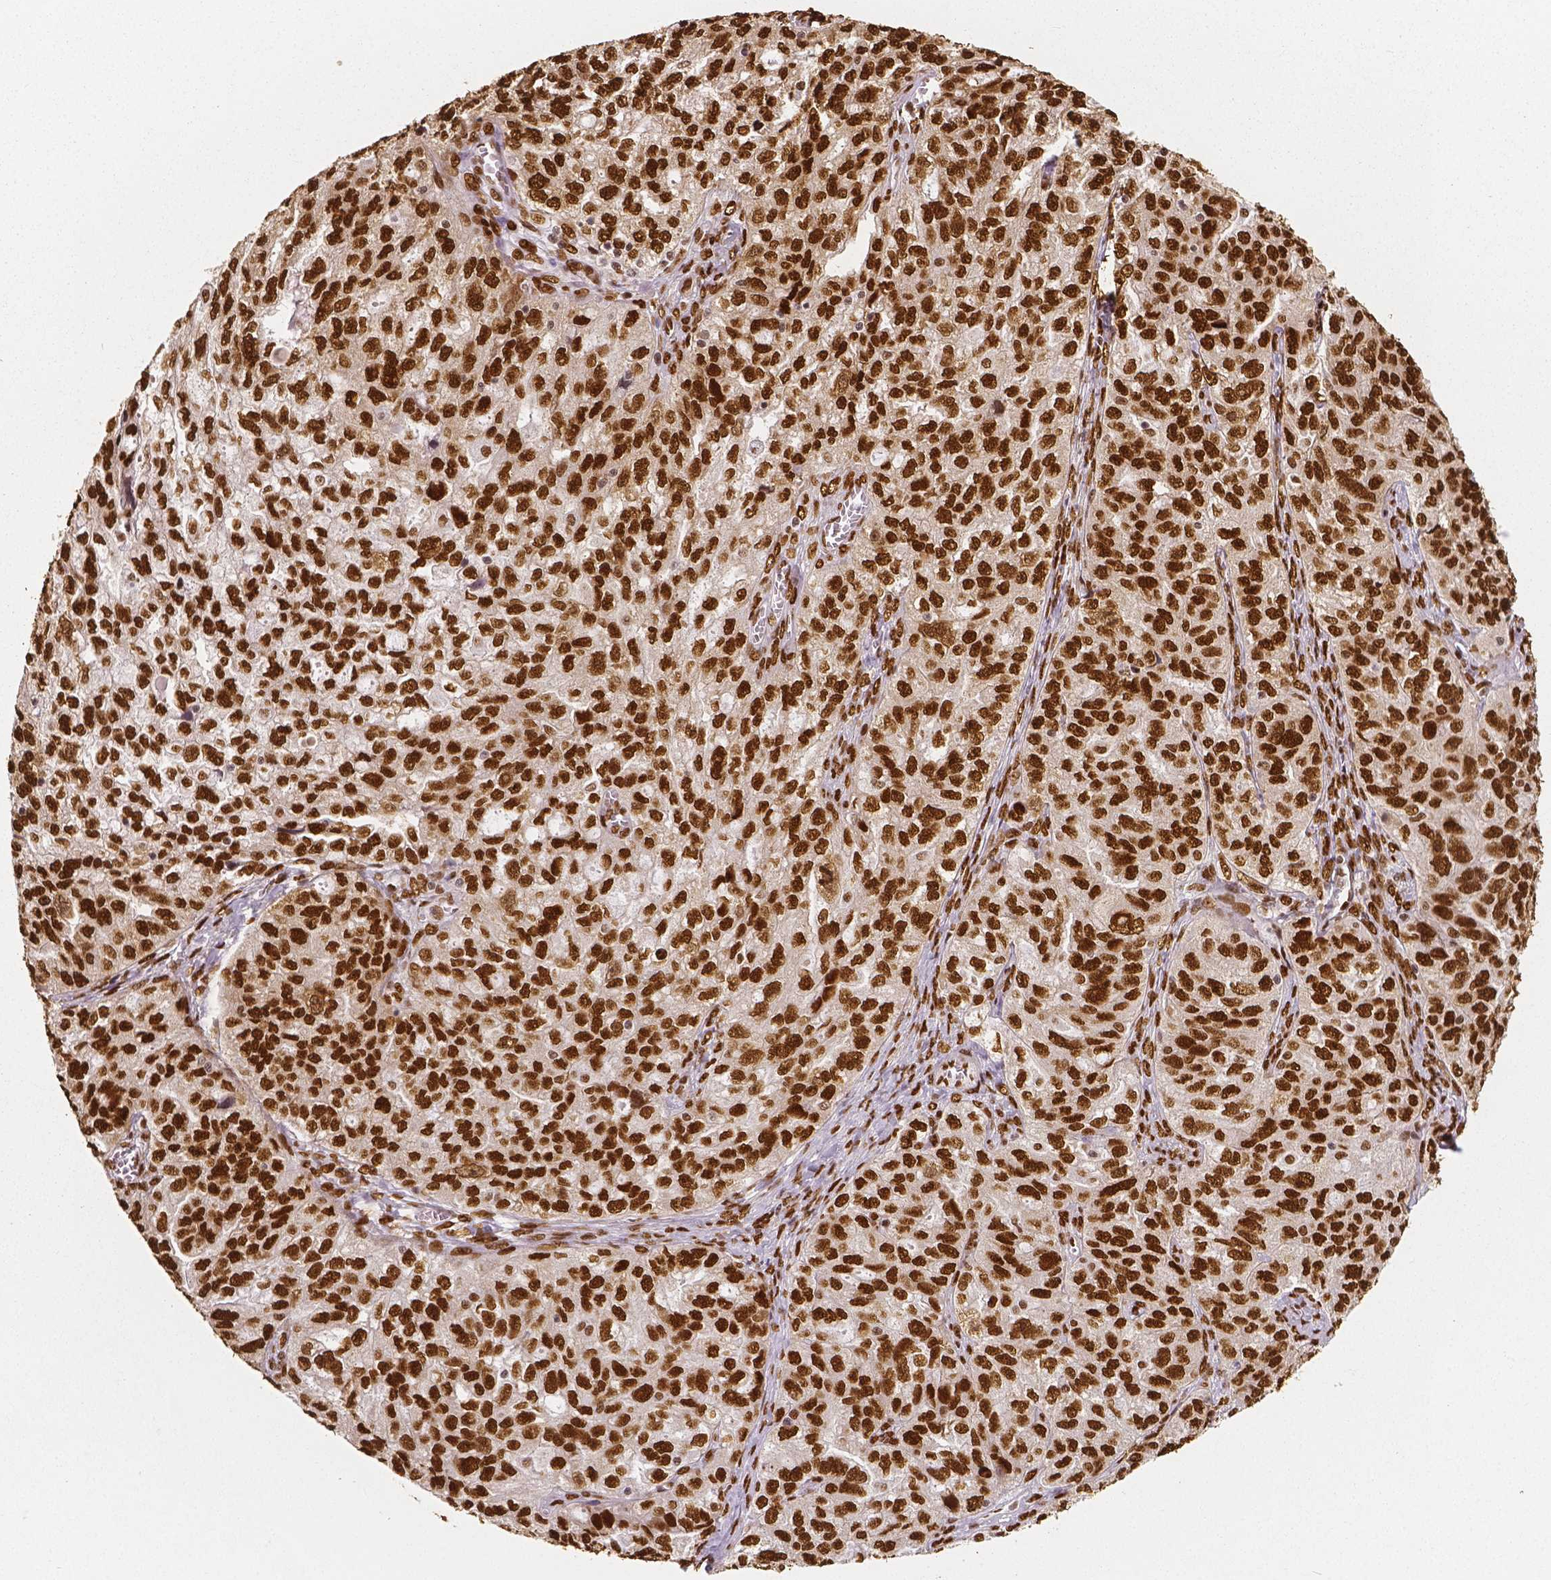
{"staining": {"intensity": "strong", "quantity": ">75%", "location": "nuclear"}, "tissue": "ovarian cancer", "cell_type": "Tumor cells", "image_type": "cancer", "snomed": [{"axis": "morphology", "description": "Cystadenocarcinoma, serous, NOS"}, {"axis": "topography", "description": "Ovary"}], "caption": "DAB (3,3'-diaminobenzidine) immunohistochemical staining of human ovarian cancer demonstrates strong nuclear protein positivity in about >75% of tumor cells.", "gene": "NUCKS1", "patient": {"sex": "female", "age": 51}}